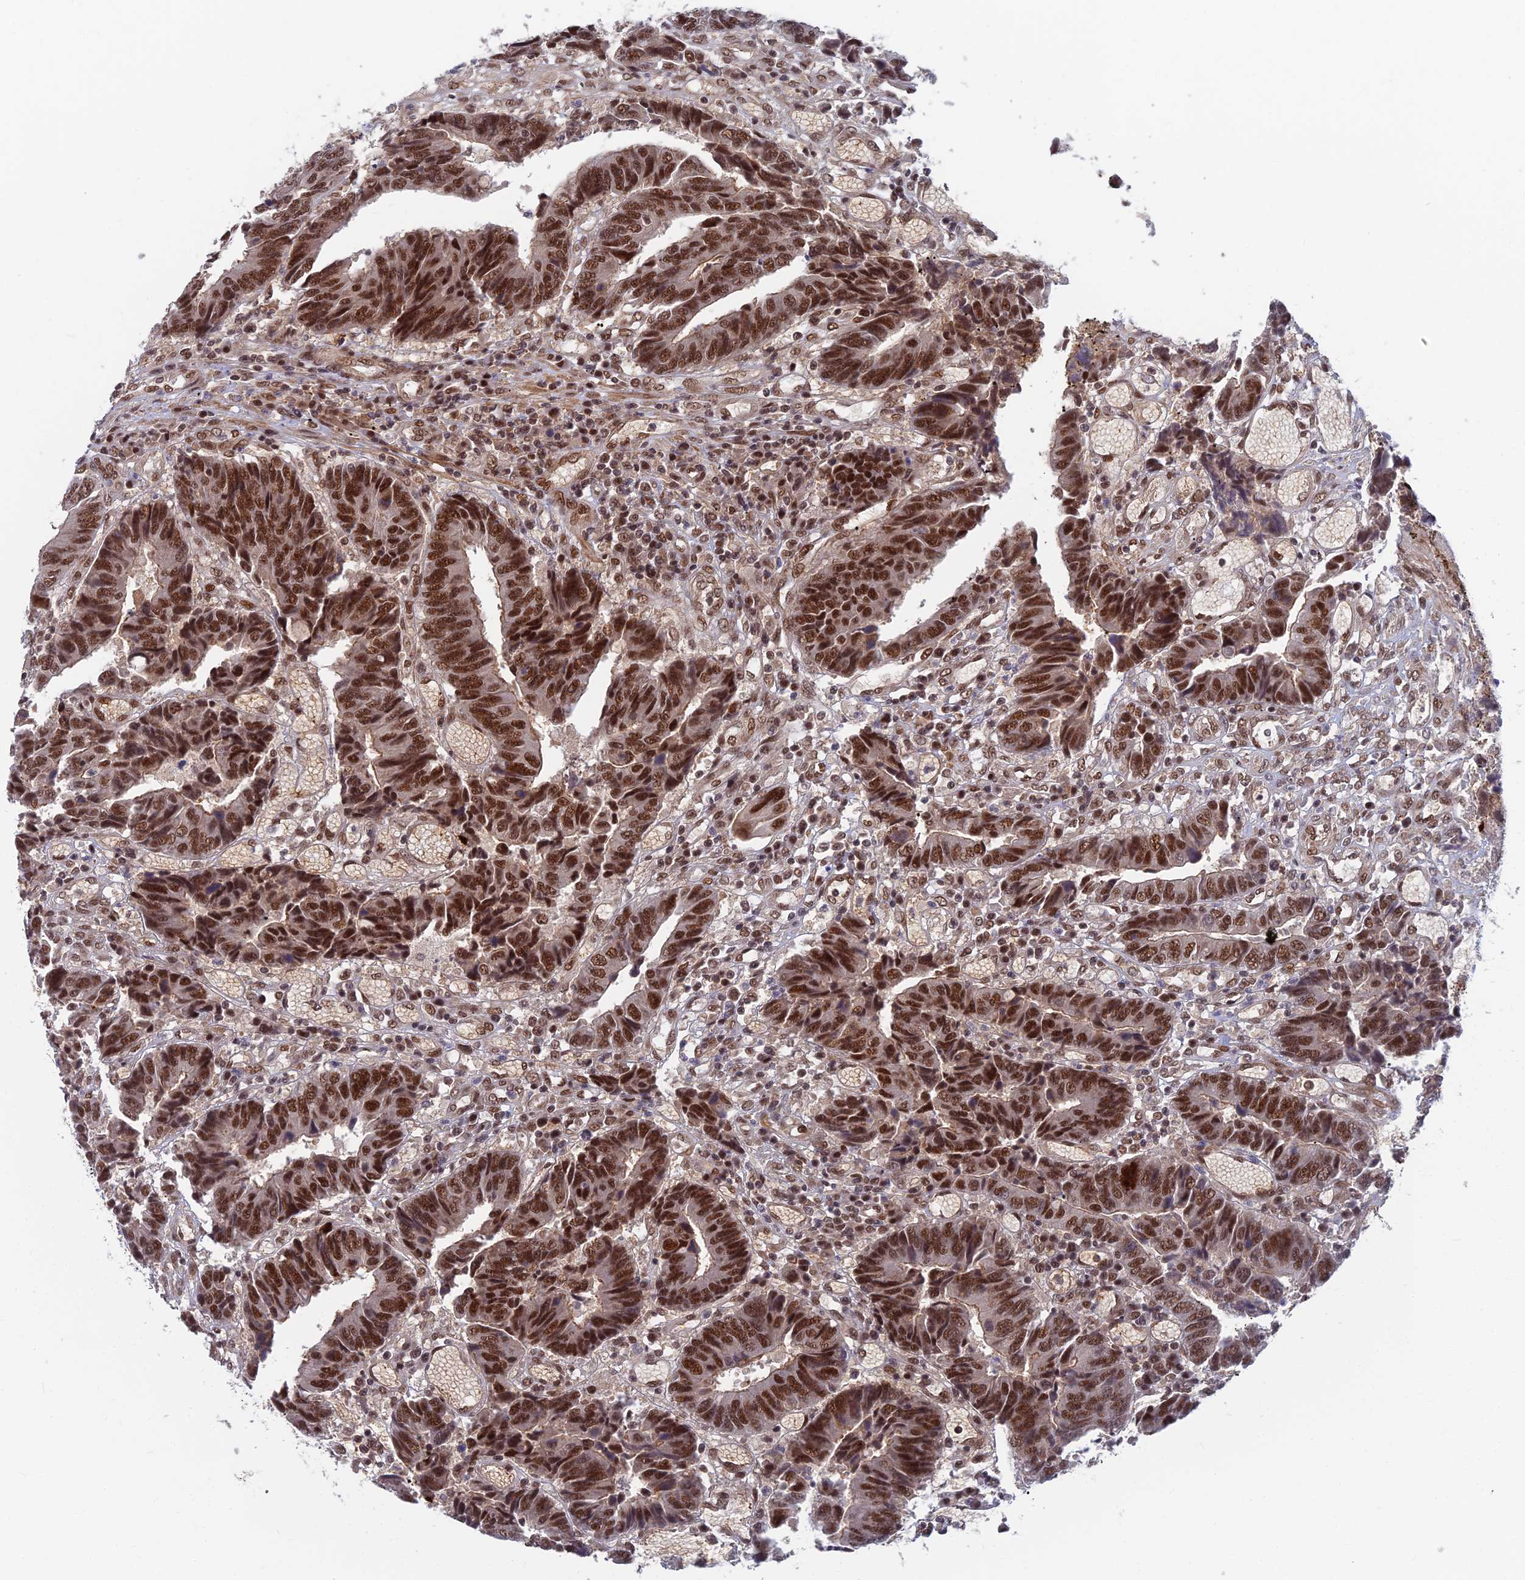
{"staining": {"intensity": "strong", "quantity": ">75%", "location": "nuclear"}, "tissue": "colorectal cancer", "cell_type": "Tumor cells", "image_type": "cancer", "snomed": [{"axis": "morphology", "description": "Adenocarcinoma, NOS"}, {"axis": "topography", "description": "Rectum"}], "caption": "High-magnification brightfield microscopy of colorectal adenocarcinoma stained with DAB (3,3'-diaminobenzidine) (brown) and counterstained with hematoxylin (blue). tumor cells exhibit strong nuclear positivity is present in about>75% of cells. The staining was performed using DAB (3,3'-diaminobenzidine), with brown indicating positive protein expression. Nuclei are stained blue with hematoxylin.", "gene": "TCEA2", "patient": {"sex": "male", "age": 84}}